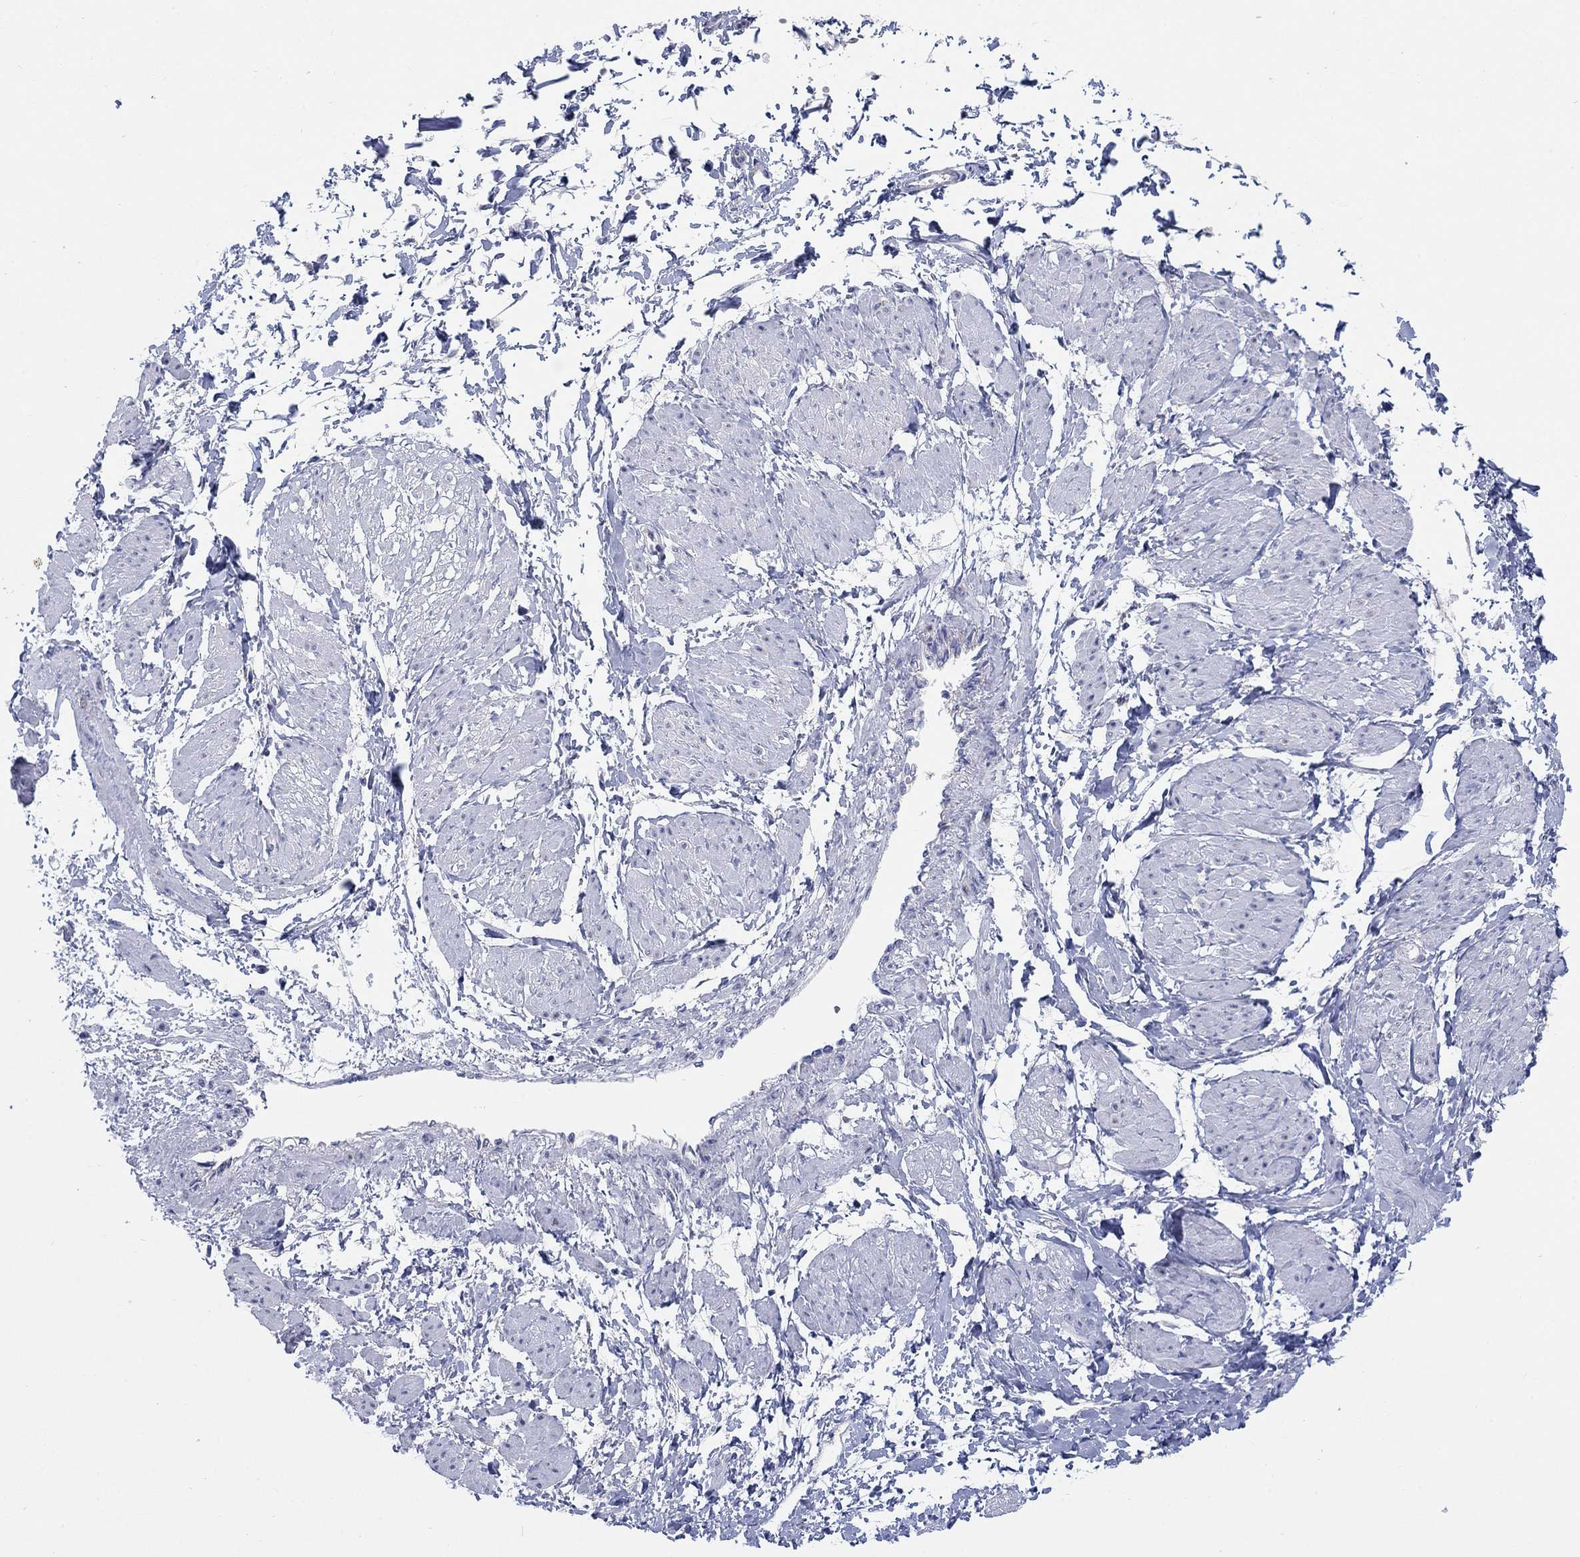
{"staining": {"intensity": "negative", "quantity": "none", "location": "none"}, "tissue": "smooth muscle", "cell_type": "Smooth muscle cells", "image_type": "normal", "snomed": [{"axis": "morphology", "description": "Normal tissue, NOS"}, {"axis": "topography", "description": "Smooth muscle"}, {"axis": "topography", "description": "Uterus"}], "caption": "Smooth muscle was stained to show a protein in brown. There is no significant staining in smooth muscle cells. (DAB (3,3'-diaminobenzidine) immunohistochemistry (IHC) visualized using brightfield microscopy, high magnification).", "gene": "TMEM59", "patient": {"sex": "female", "age": 39}}